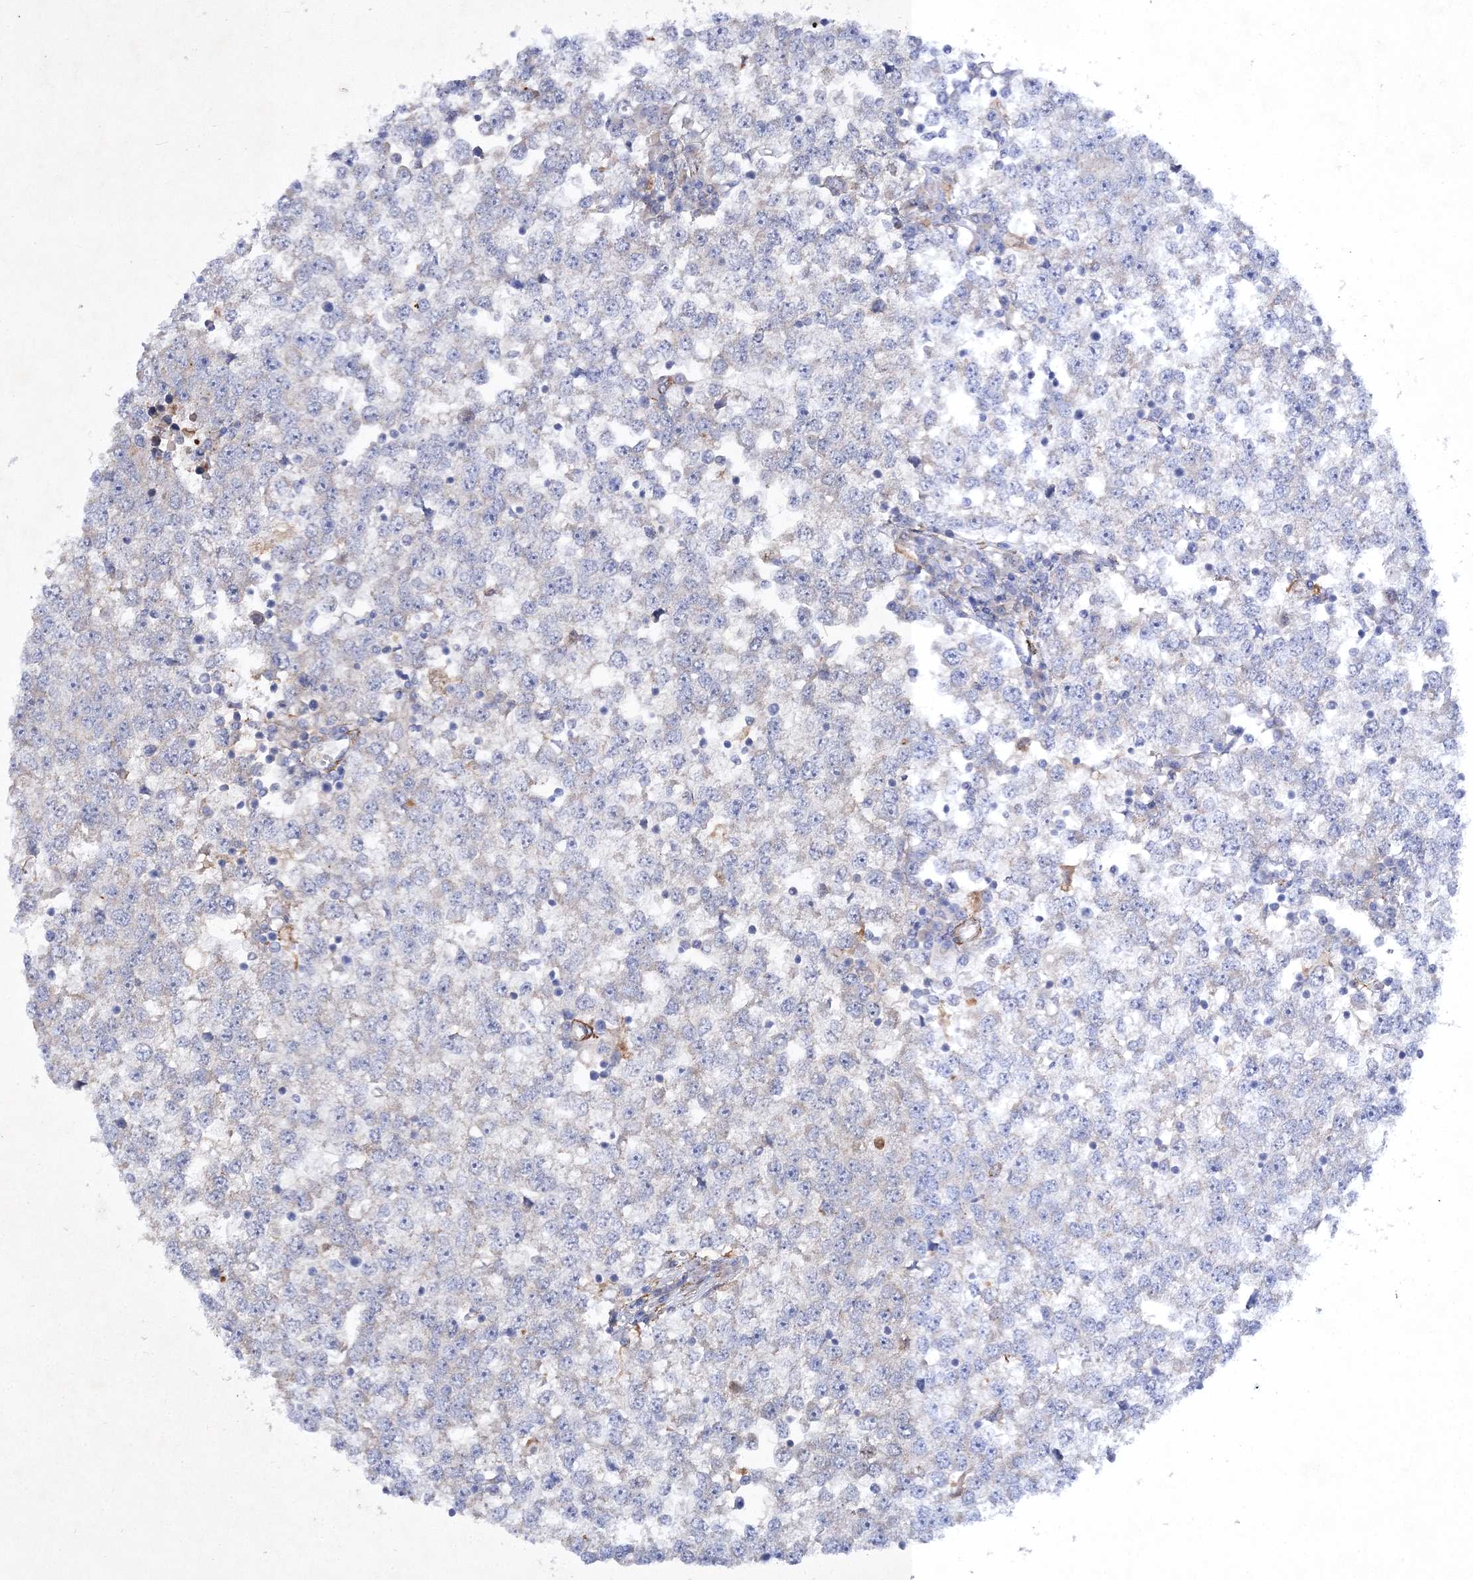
{"staining": {"intensity": "negative", "quantity": "none", "location": "none"}, "tissue": "testis cancer", "cell_type": "Tumor cells", "image_type": "cancer", "snomed": [{"axis": "morphology", "description": "Seminoma, NOS"}, {"axis": "topography", "description": "Testis"}], "caption": "Micrograph shows no protein expression in tumor cells of seminoma (testis) tissue.", "gene": "RTN2", "patient": {"sex": "male", "age": 65}}